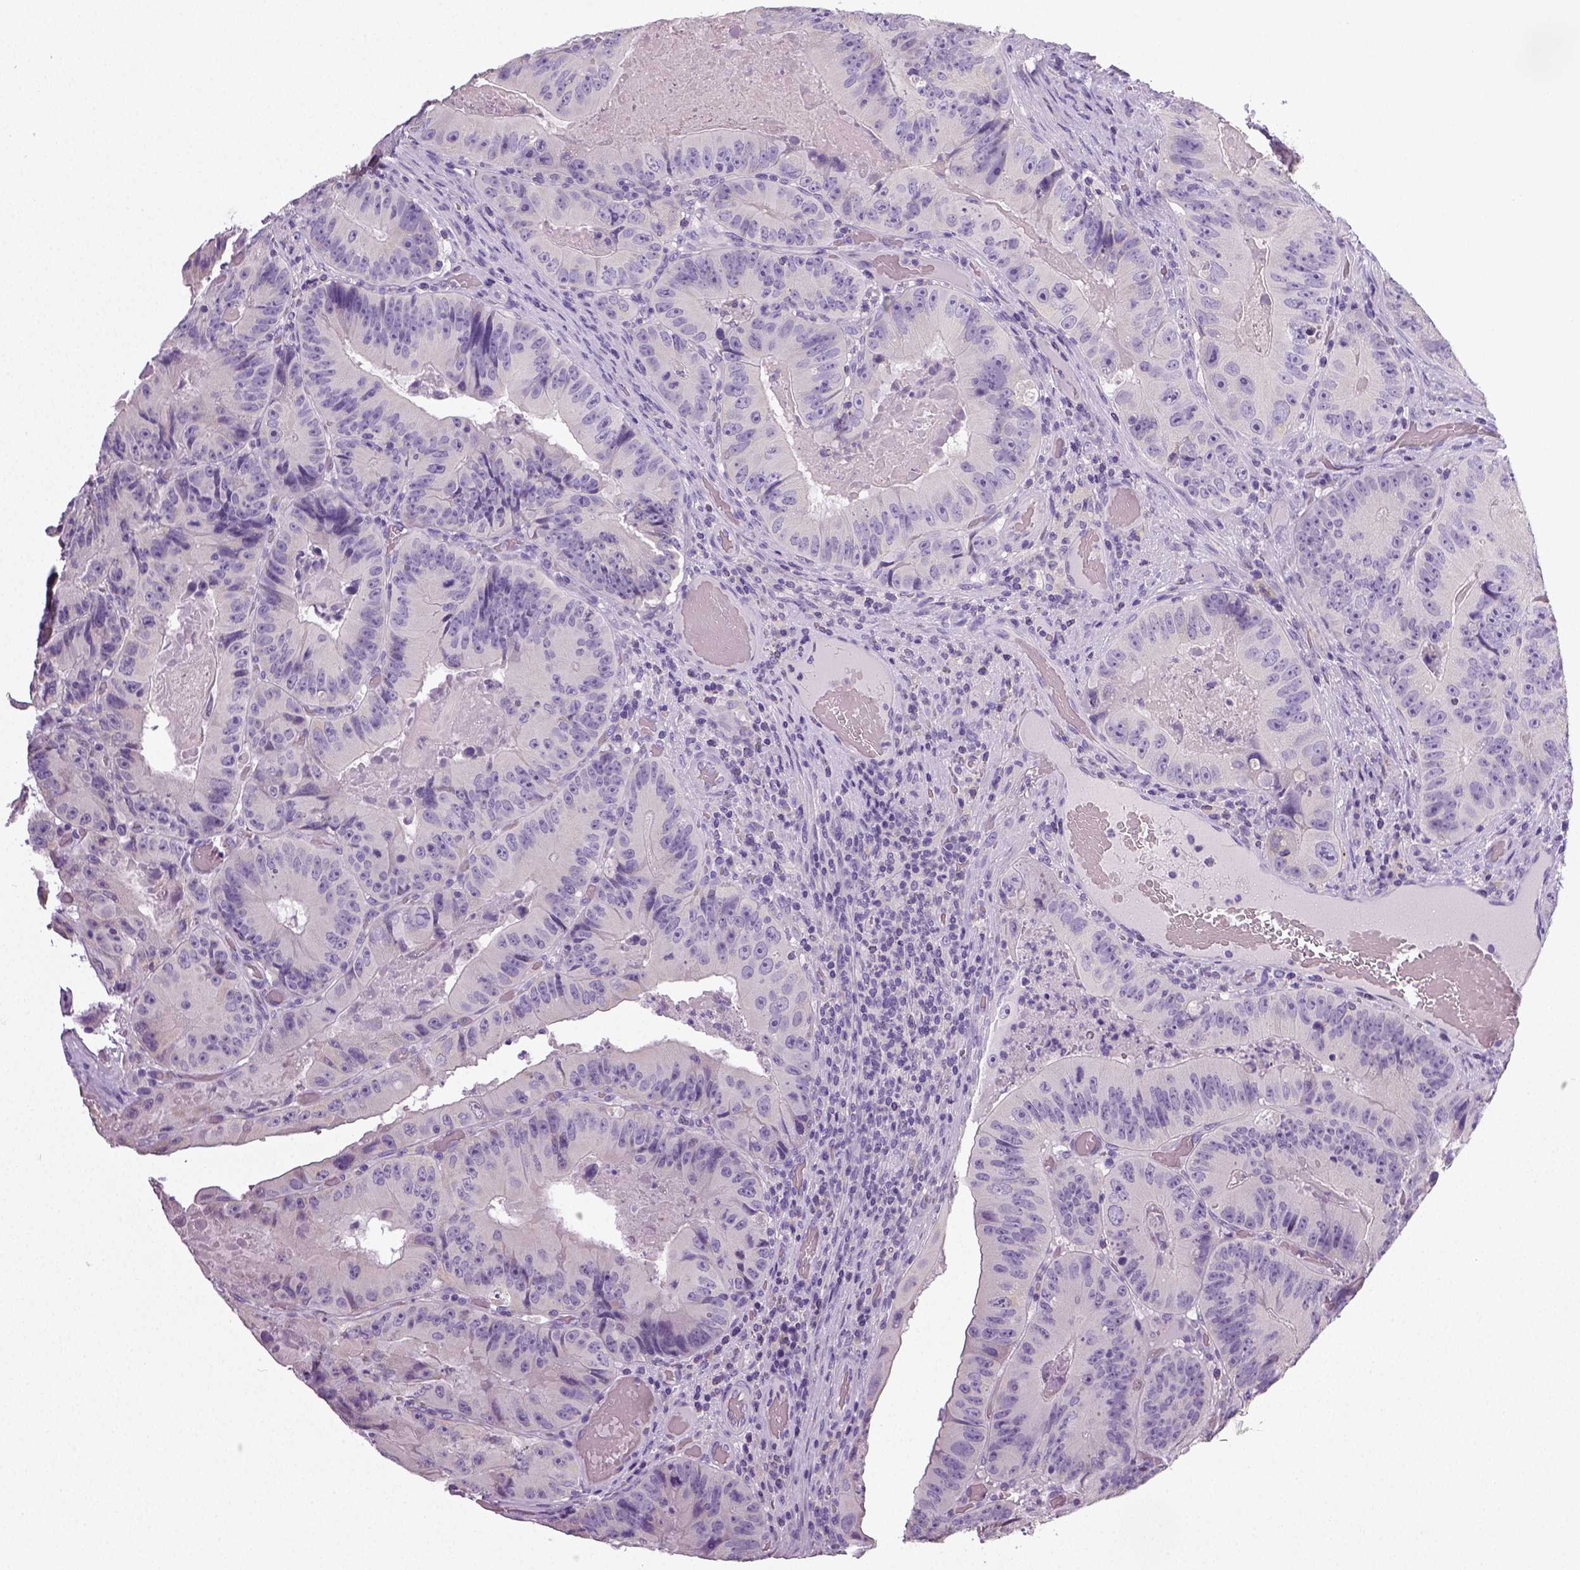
{"staining": {"intensity": "negative", "quantity": "none", "location": "none"}, "tissue": "colorectal cancer", "cell_type": "Tumor cells", "image_type": "cancer", "snomed": [{"axis": "morphology", "description": "Adenocarcinoma, NOS"}, {"axis": "topography", "description": "Colon"}], "caption": "The micrograph exhibits no staining of tumor cells in colorectal adenocarcinoma. (DAB immunohistochemistry, high magnification).", "gene": "NECAB2", "patient": {"sex": "female", "age": 86}}